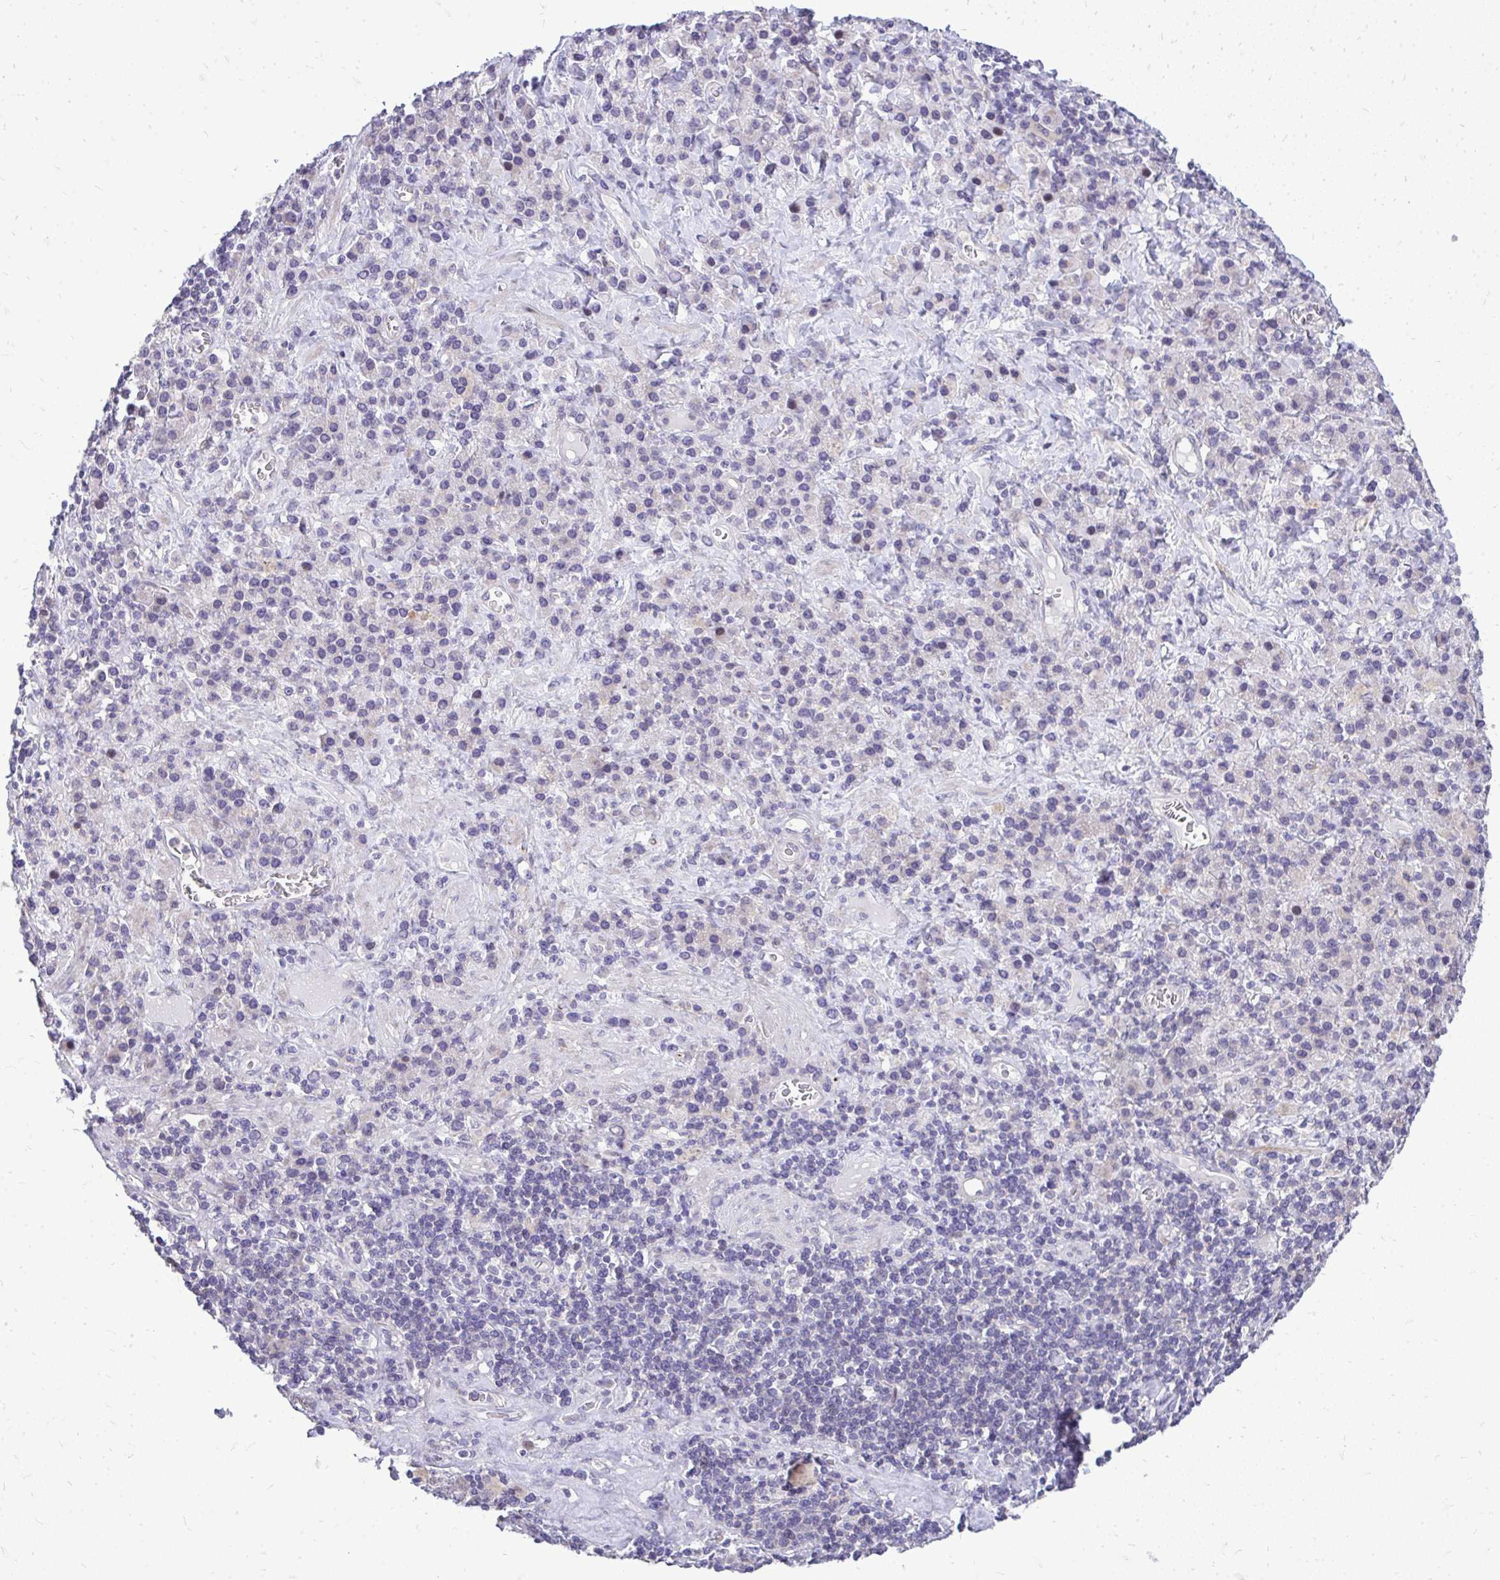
{"staining": {"intensity": "negative", "quantity": "none", "location": "none"}, "tissue": "stomach cancer", "cell_type": "Tumor cells", "image_type": "cancer", "snomed": [{"axis": "morphology", "description": "Adenocarcinoma, NOS"}, {"axis": "topography", "description": "Stomach, upper"}], "caption": "Immunohistochemical staining of stomach cancer displays no significant expression in tumor cells. Nuclei are stained in blue.", "gene": "OR8D1", "patient": {"sex": "male", "age": 75}}